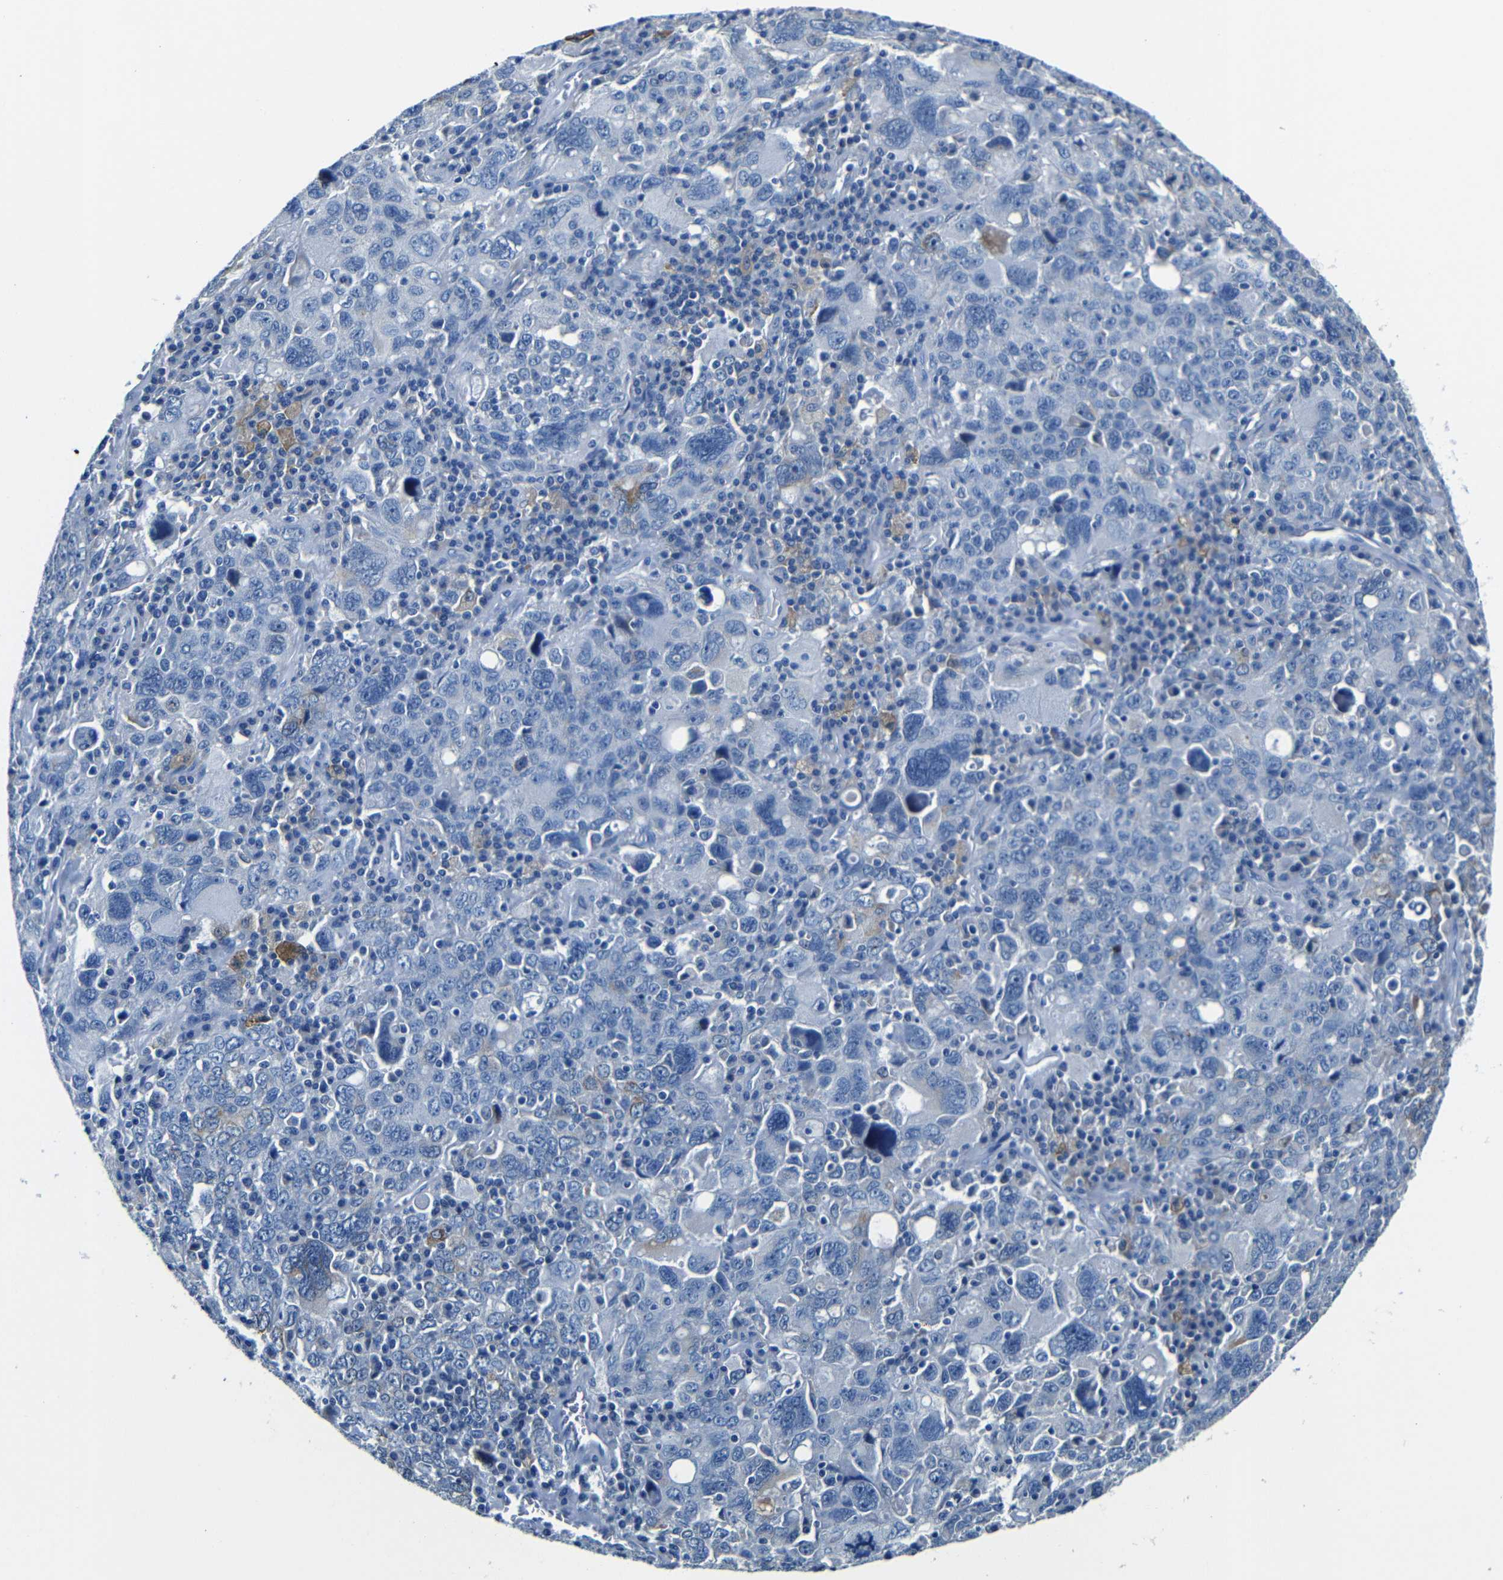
{"staining": {"intensity": "negative", "quantity": "none", "location": "none"}, "tissue": "ovarian cancer", "cell_type": "Tumor cells", "image_type": "cancer", "snomed": [{"axis": "morphology", "description": "Carcinoma, endometroid"}, {"axis": "topography", "description": "Ovary"}], "caption": "Human ovarian cancer (endometroid carcinoma) stained for a protein using IHC demonstrates no staining in tumor cells.", "gene": "TNFAIP1", "patient": {"sex": "female", "age": 62}}